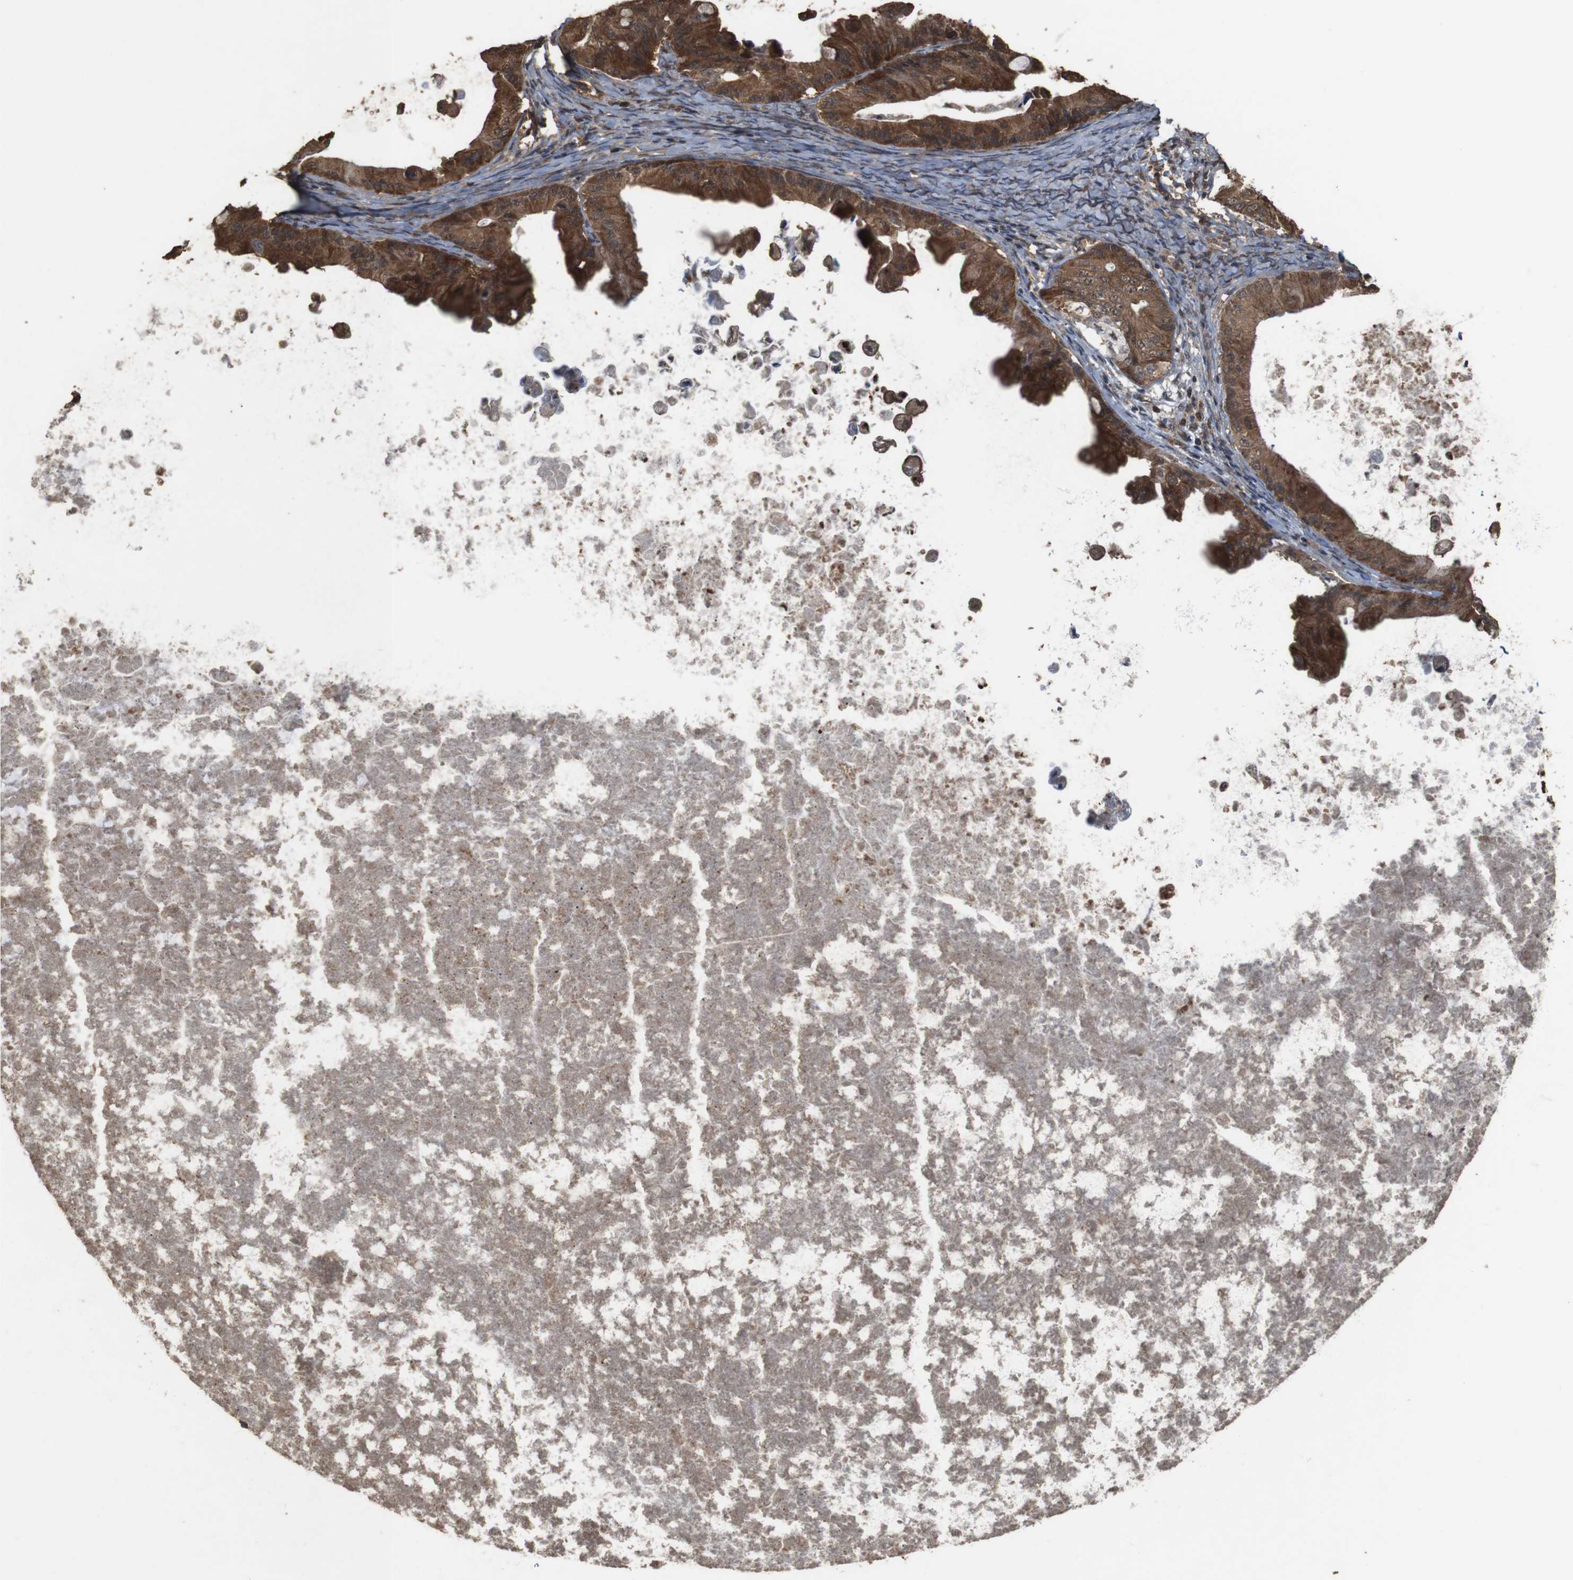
{"staining": {"intensity": "strong", "quantity": ">75%", "location": "cytoplasmic/membranous"}, "tissue": "ovarian cancer", "cell_type": "Tumor cells", "image_type": "cancer", "snomed": [{"axis": "morphology", "description": "Cystadenocarcinoma, mucinous, NOS"}, {"axis": "topography", "description": "Ovary"}], "caption": "Human mucinous cystadenocarcinoma (ovarian) stained with a protein marker displays strong staining in tumor cells.", "gene": "BAG4", "patient": {"sex": "female", "age": 37}}